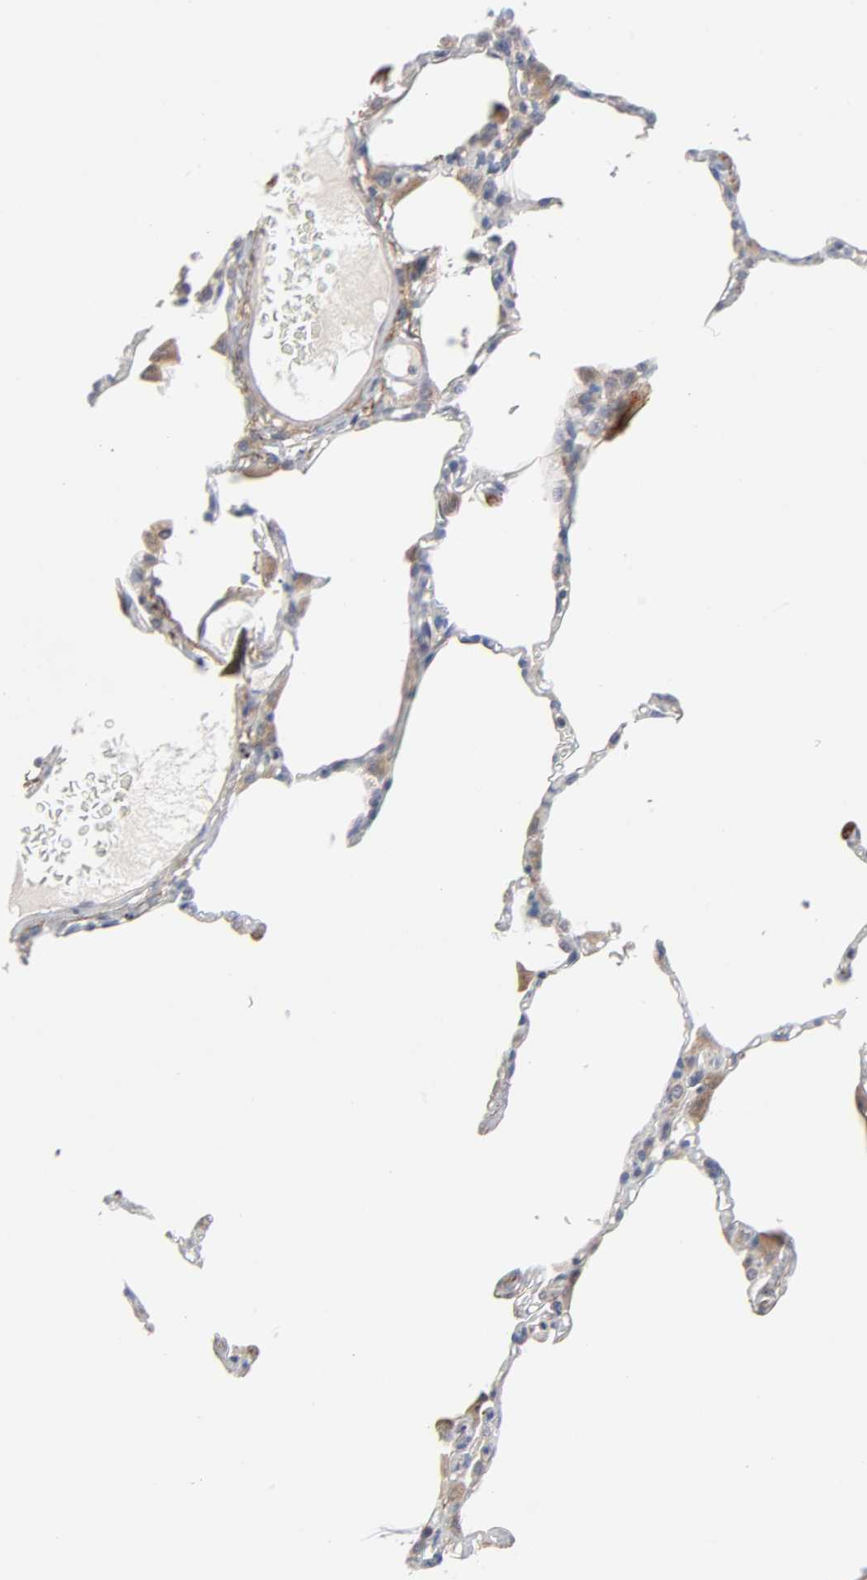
{"staining": {"intensity": "moderate", "quantity": "25%-75%", "location": "cytoplasmic/membranous"}, "tissue": "lung", "cell_type": "Alveolar cells", "image_type": "normal", "snomed": [{"axis": "morphology", "description": "Normal tissue, NOS"}, {"axis": "topography", "description": "Lung"}], "caption": "A high-resolution image shows IHC staining of benign lung, which reveals moderate cytoplasmic/membranous positivity in approximately 25%-75% of alveolar cells. The protein is stained brown, and the nuclei are stained in blue (DAB IHC with brightfield microscopy, high magnification).", "gene": "IL4R", "patient": {"sex": "female", "age": 49}}